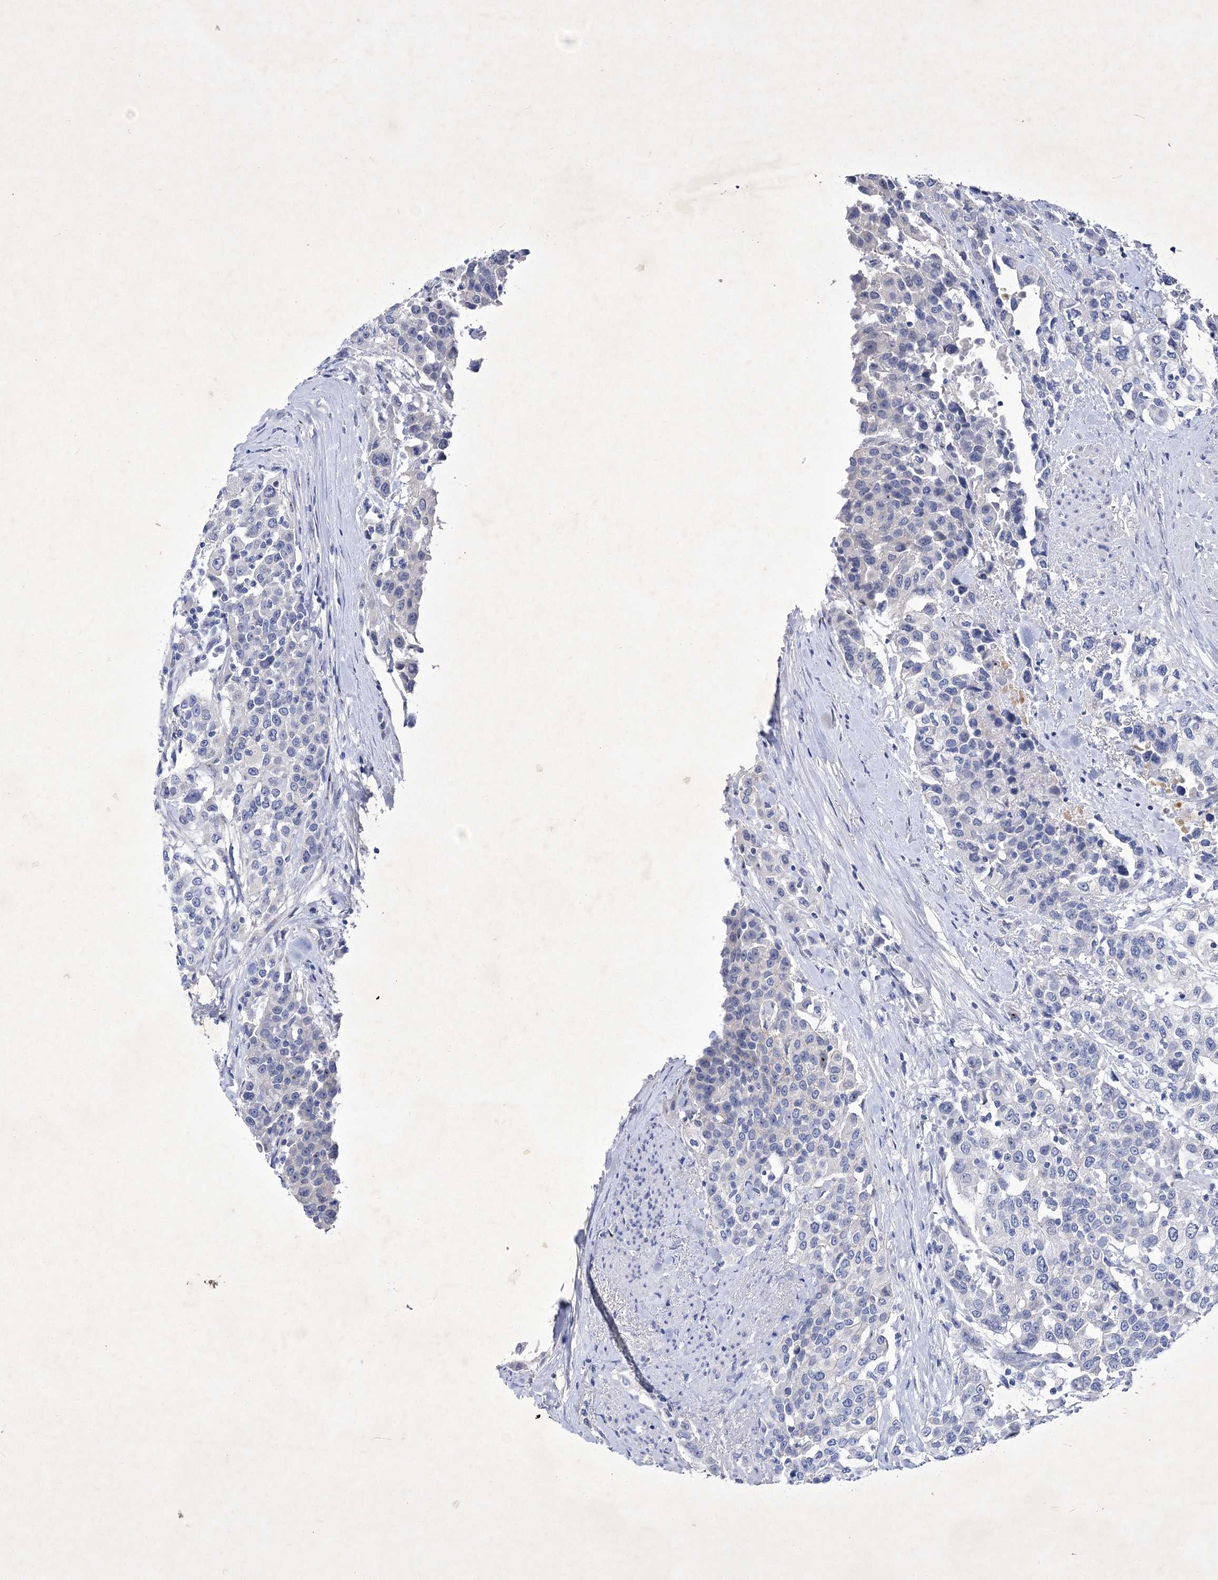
{"staining": {"intensity": "negative", "quantity": "none", "location": "none"}, "tissue": "urothelial cancer", "cell_type": "Tumor cells", "image_type": "cancer", "snomed": [{"axis": "morphology", "description": "Urothelial carcinoma, High grade"}, {"axis": "topography", "description": "Urinary bladder"}], "caption": "Immunohistochemistry (IHC) photomicrograph of high-grade urothelial carcinoma stained for a protein (brown), which demonstrates no positivity in tumor cells. (DAB IHC visualized using brightfield microscopy, high magnification).", "gene": "GPN1", "patient": {"sex": "female", "age": 80}}